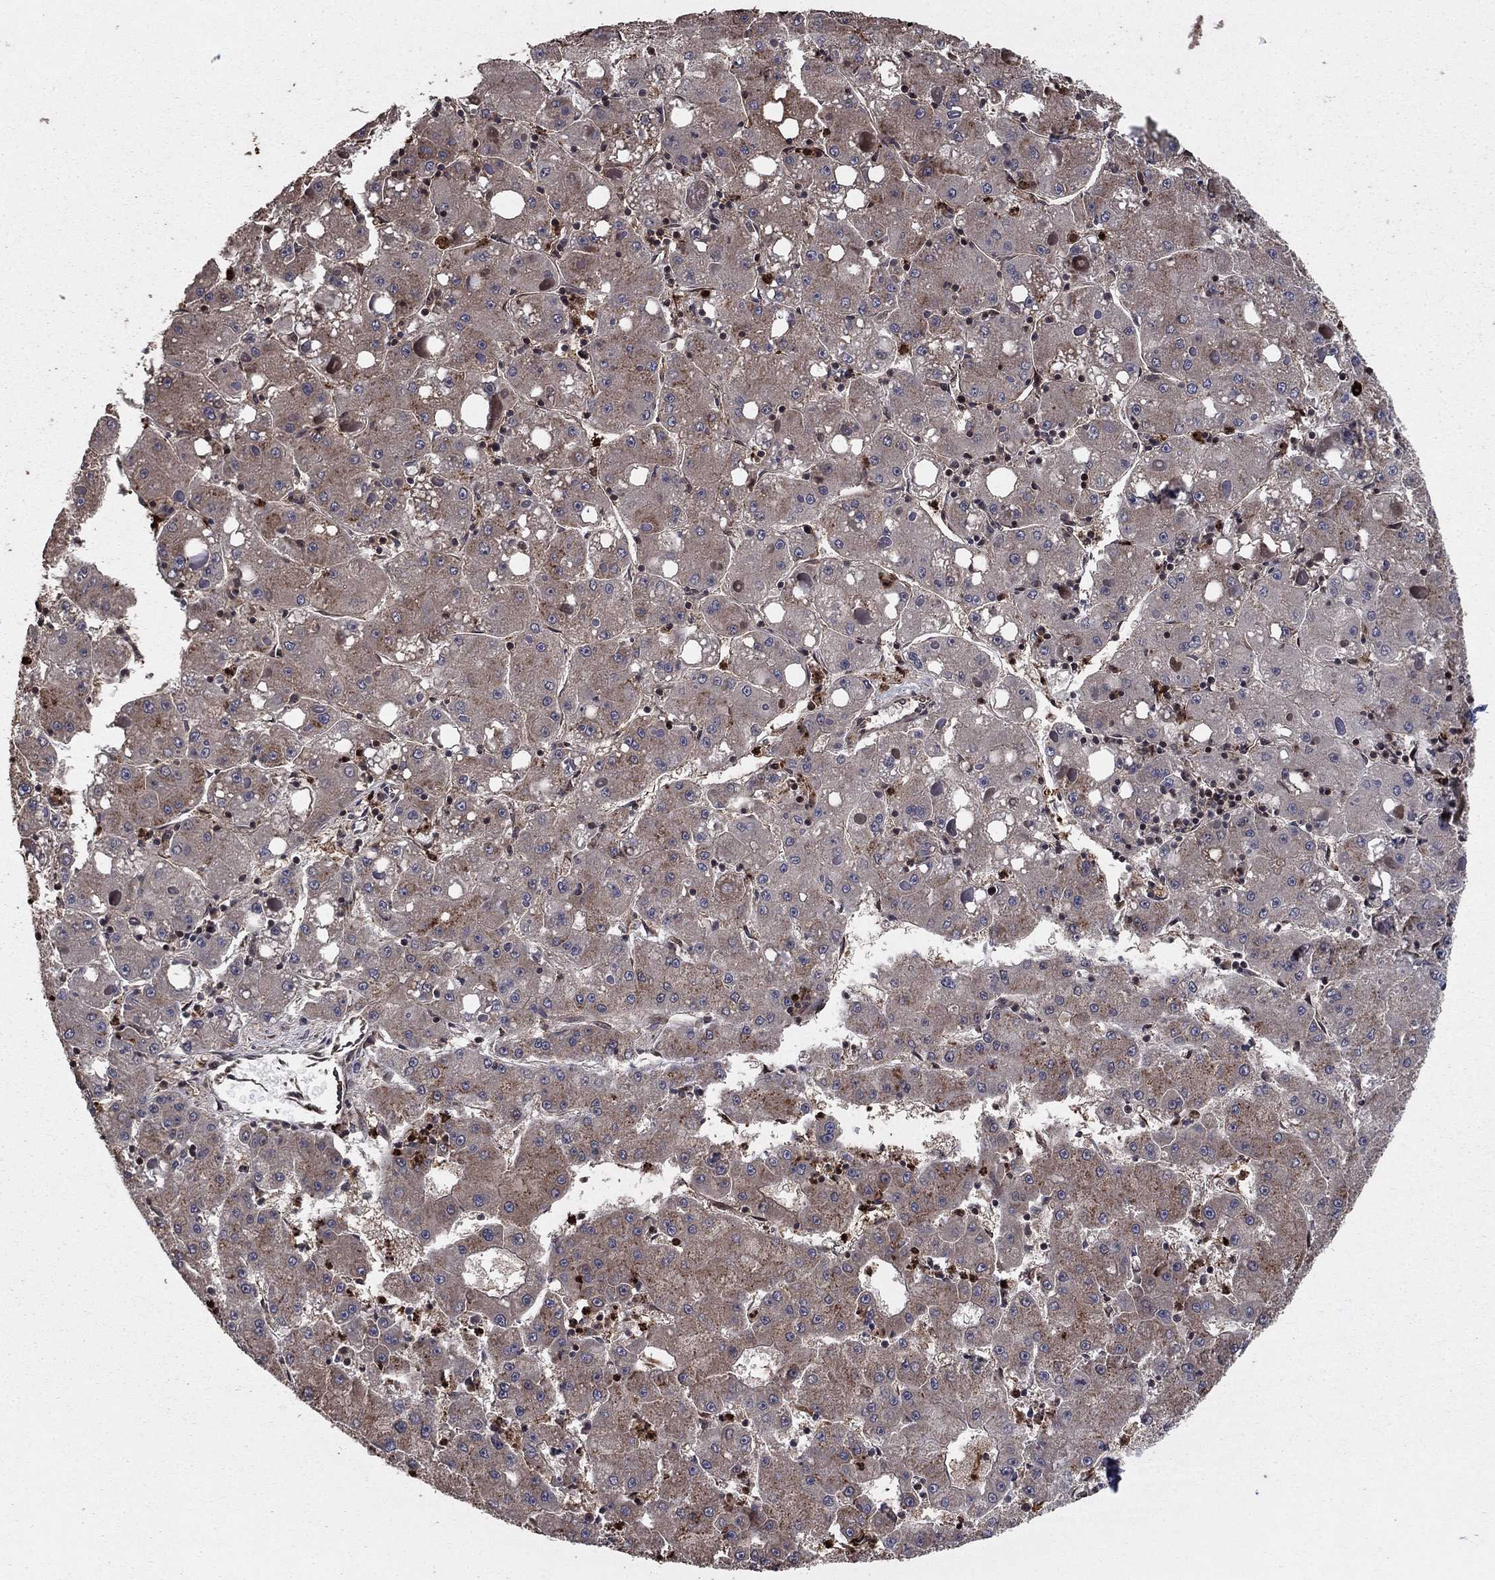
{"staining": {"intensity": "weak", "quantity": "<25%", "location": "cytoplasmic/membranous"}, "tissue": "liver cancer", "cell_type": "Tumor cells", "image_type": "cancer", "snomed": [{"axis": "morphology", "description": "Carcinoma, Hepatocellular, NOS"}, {"axis": "topography", "description": "Liver"}], "caption": "Protein analysis of hepatocellular carcinoma (liver) reveals no significant staining in tumor cells.", "gene": "GYG1", "patient": {"sex": "male", "age": 73}}